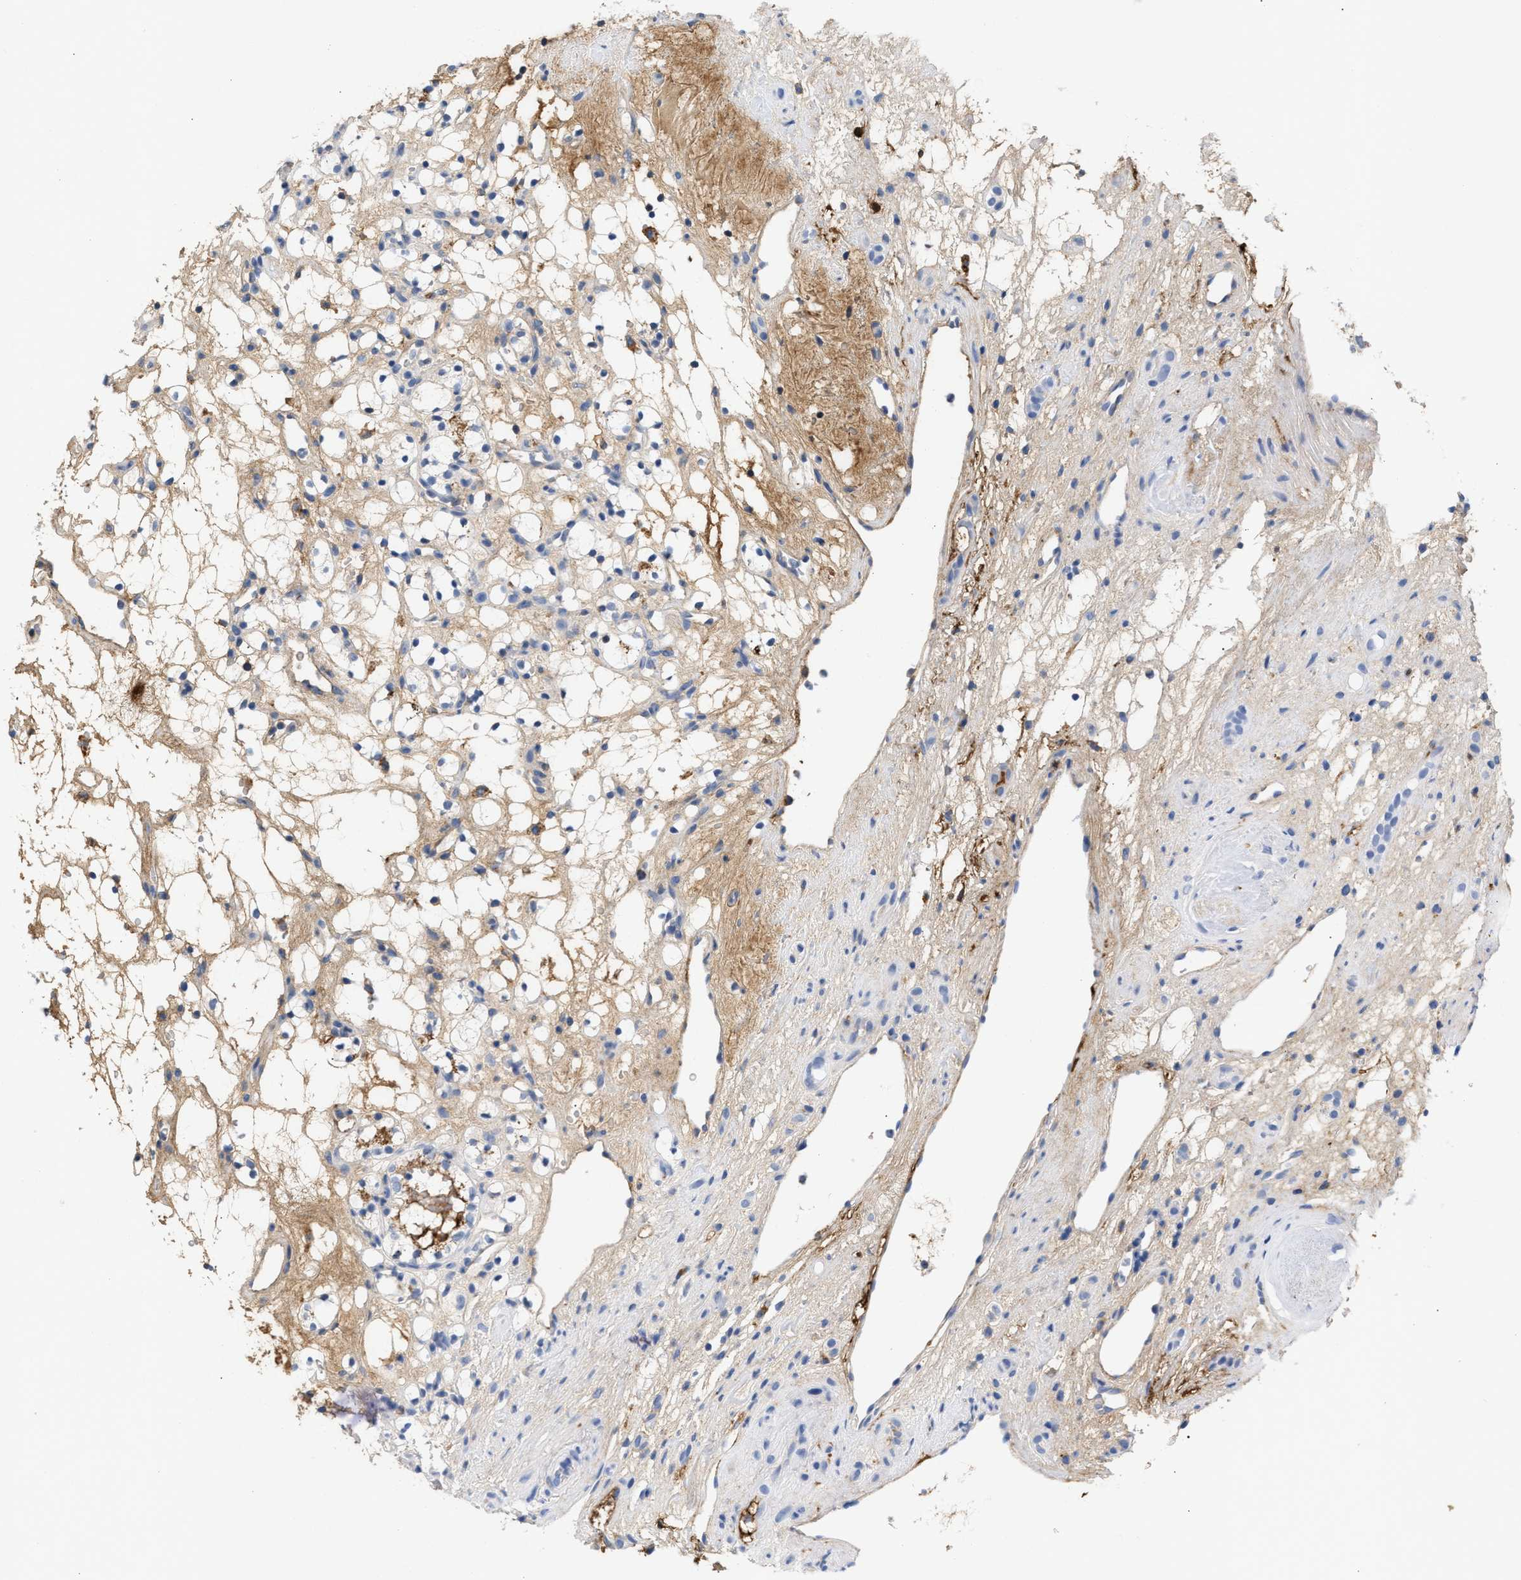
{"staining": {"intensity": "negative", "quantity": "none", "location": "none"}, "tissue": "renal cancer", "cell_type": "Tumor cells", "image_type": "cancer", "snomed": [{"axis": "morphology", "description": "Adenocarcinoma, NOS"}, {"axis": "topography", "description": "Kidney"}], "caption": "An image of human renal adenocarcinoma is negative for staining in tumor cells.", "gene": "APOH", "patient": {"sex": "female", "age": 60}}